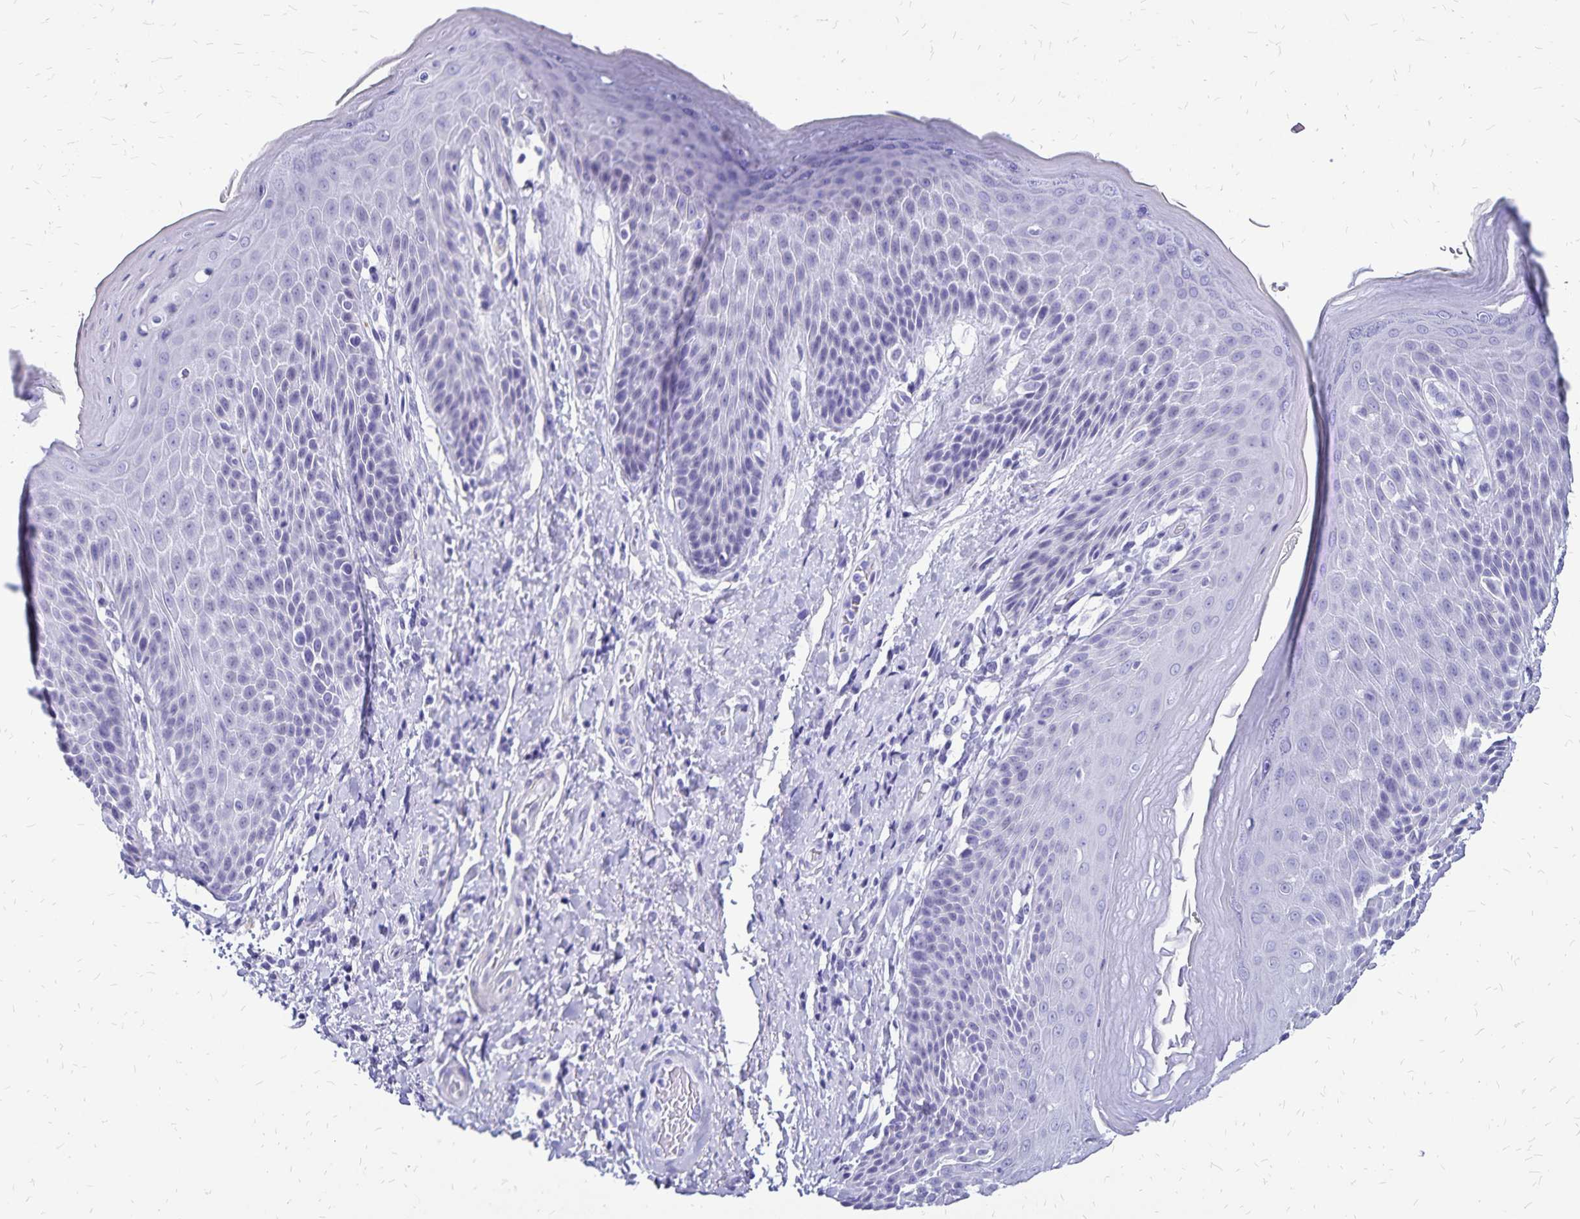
{"staining": {"intensity": "negative", "quantity": "none", "location": "none"}, "tissue": "skin", "cell_type": "Epidermal cells", "image_type": "normal", "snomed": [{"axis": "morphology", "description": "Normal tissue, NOS"}, {"axis": "topography", "description": "Anal"}, {"axis": "topography", "description": "Peripheral nerve tissue"}], "caption": "Skin stained for a protein using IHC reveals no expression epidermal cells.", "gene": "HMGB3", "patient": {"sex": "male", "age": 51}}